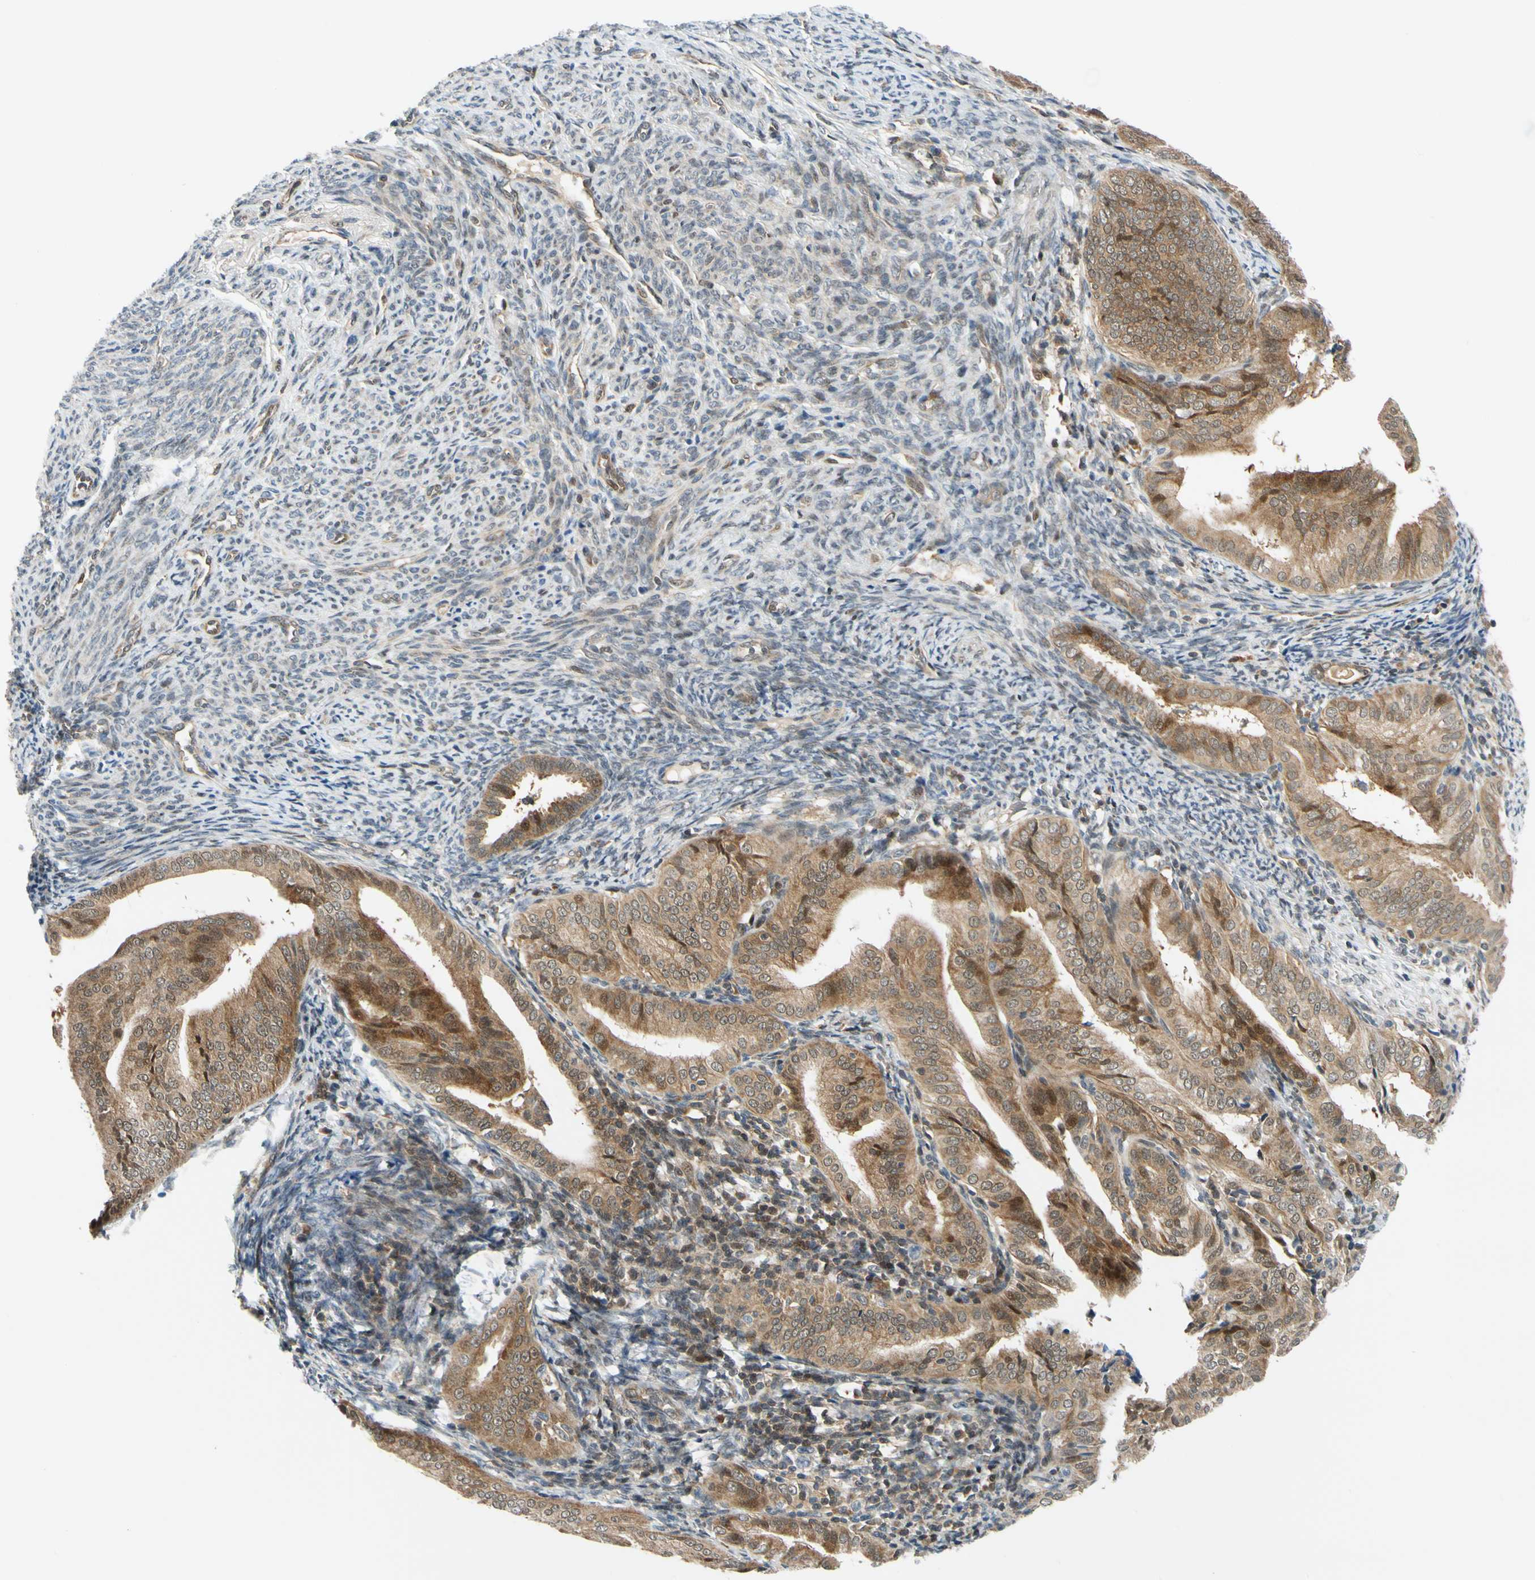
{"staining": {"intensity": "moderate", "quantity": ">75%", "location": "cytoplasmic/membranous"}, "tissue": "endometrial cancer", "cell_type": "Tumor cells", "image_type": "cancer", "snomed": [{"axis": "morphology", "description": "Adenocarcinoma, NOS"}, {"axis": "topography", "description": "Endometrium"}], "caption": "Protein expression analysis of human endometrial cancer (adenocarcinoma) reveals moderate cytoplasmic/membranous staining in about >75% of tumor cells.", "gene": "MAPK9", "patient": {"sex": "female", "age": 58}}